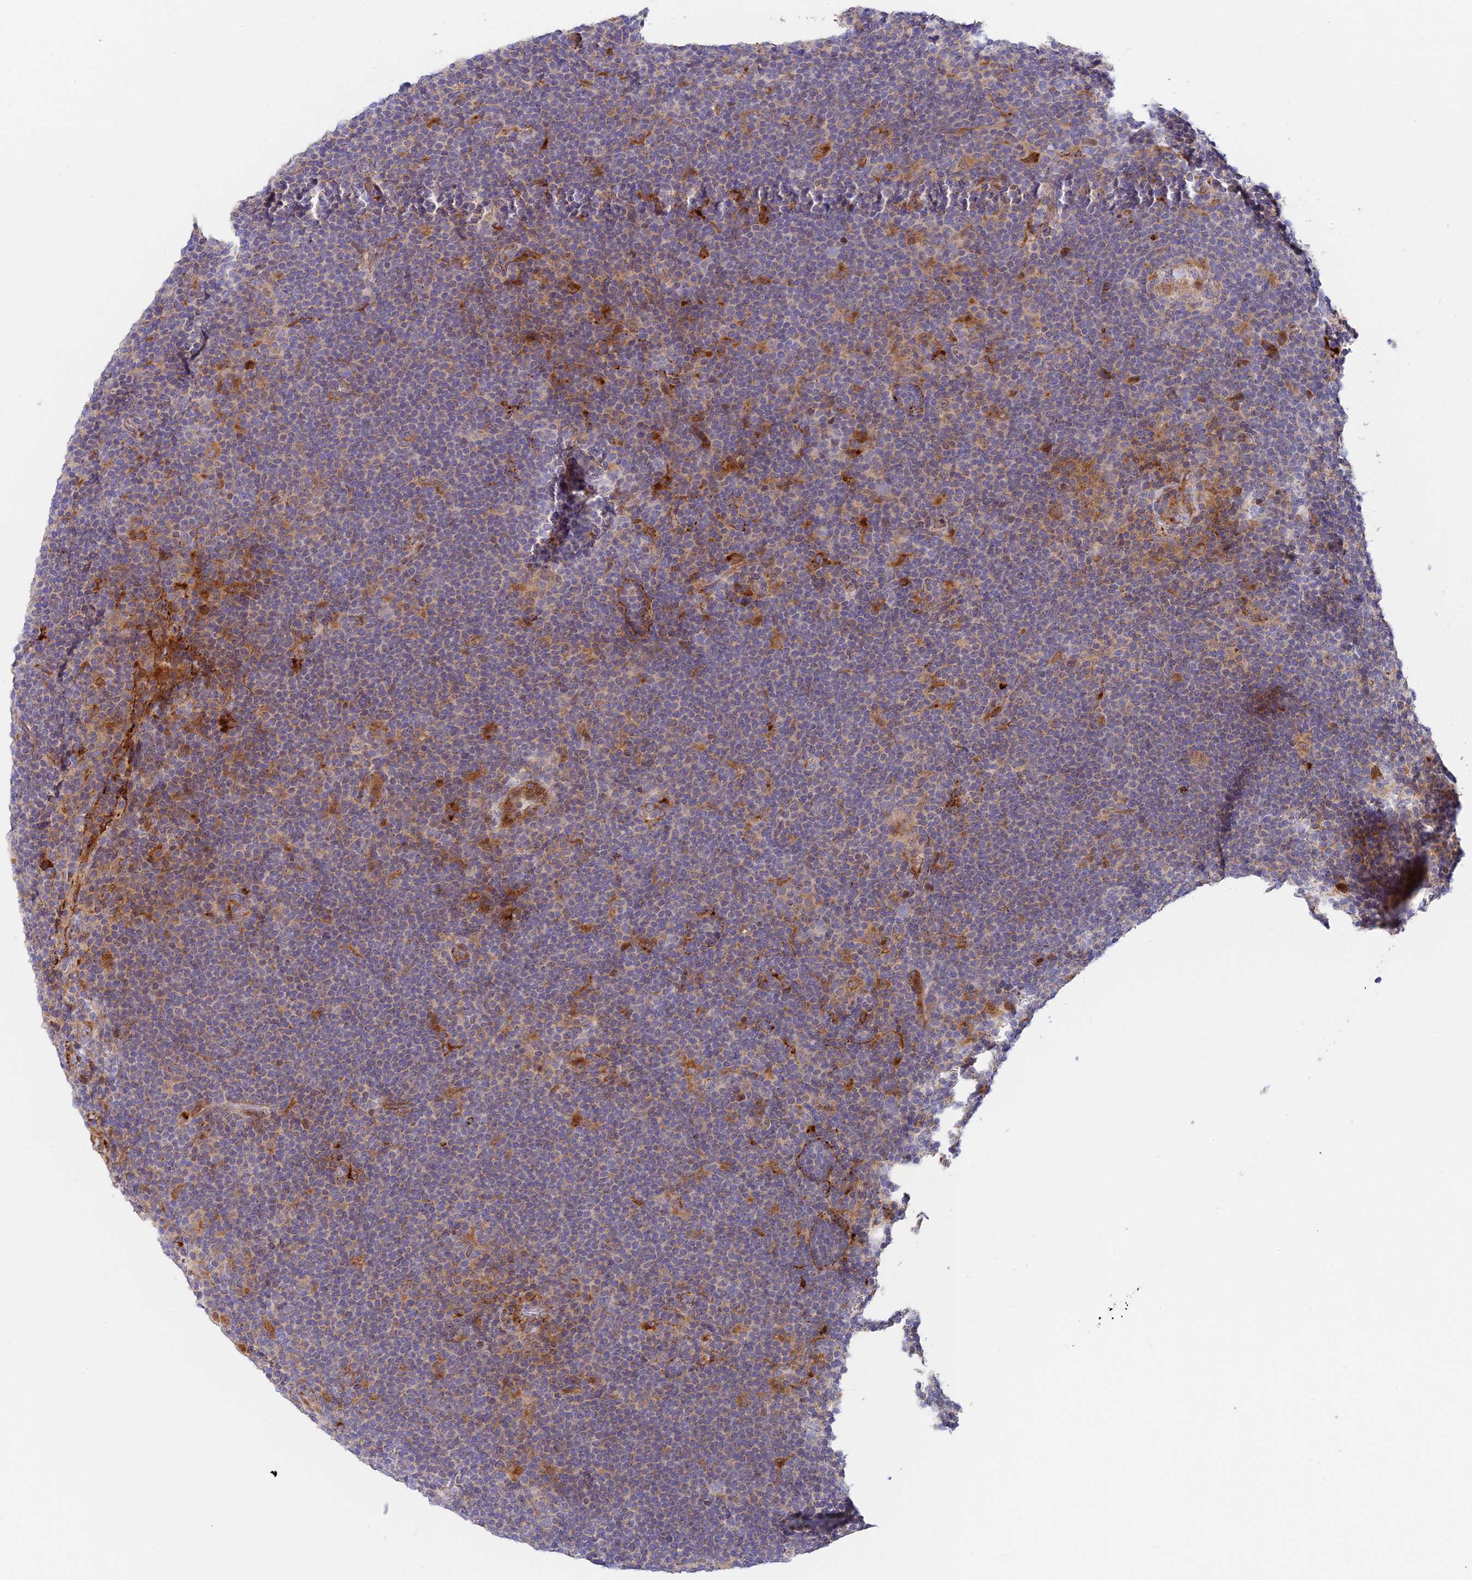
{"staining": {"intensity": "negative", "quantity": "none", "location": "none"}, "tissue": "lymphoma", "cell_type": "Tumor cells", "image_type": "cancer", "snomed": [{"axis": "morphology", "description": "Hodgkin's disease, NOS"}, {"axis": "topography", "description": "Lymph node"}], "caption": "Human lymphoma stained for a protein using immunohistochemistry reveals no positivity in tumor cells.", "gene": "FUOM", "patient": {"sex": "female", "age": 57}}